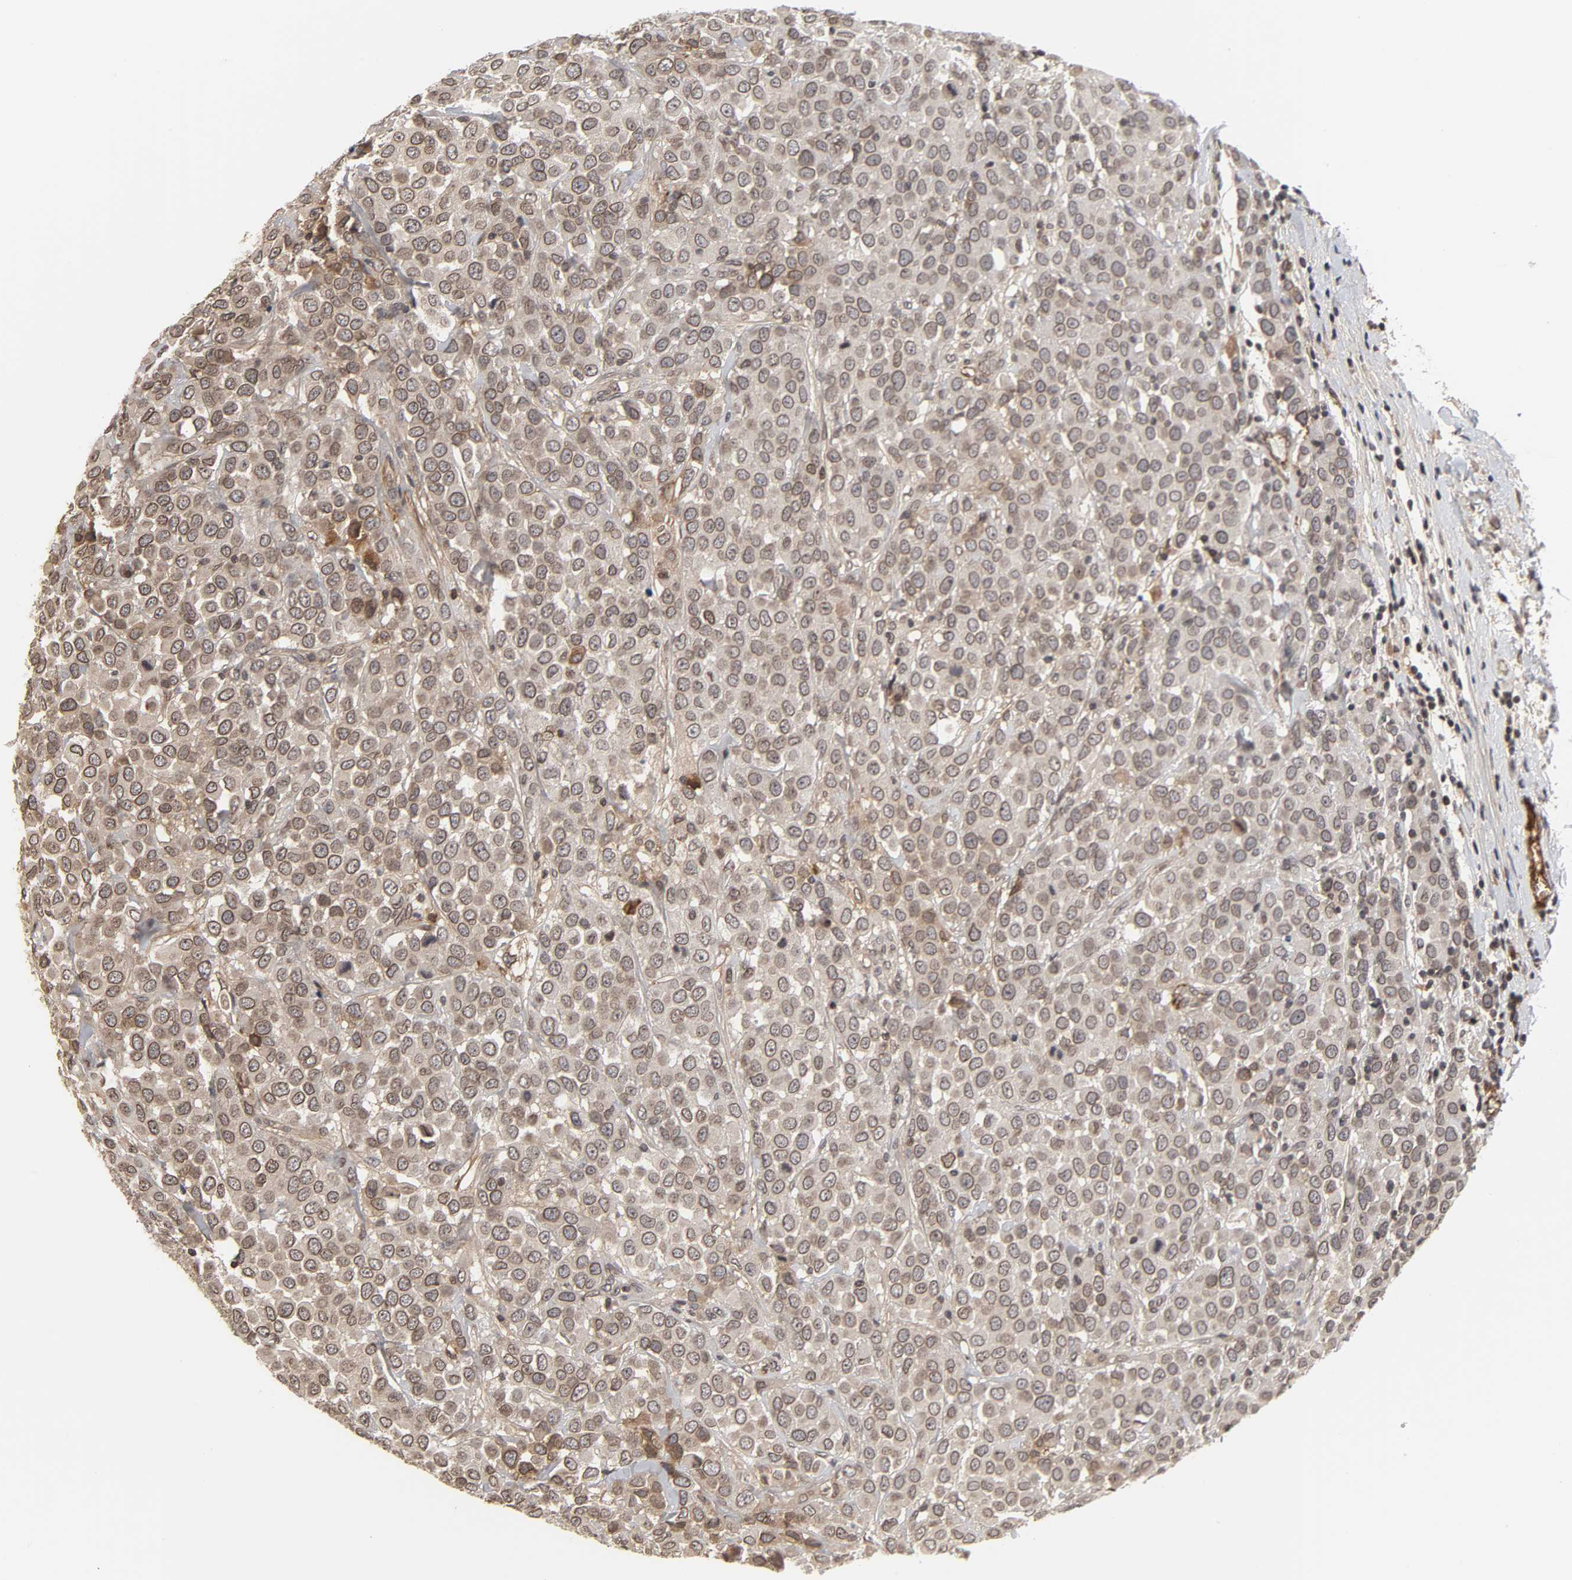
{"staining": {"intensity": "moderate", "quantity": ">75%", "location": "cytoplasmic/membranous,nuclear"}, "tissue": "breast cancer", "cell_type": "Tumor cells", "image_type": "cancer", "snomed": [{"axis": "morphology", "description": "Duct carcinoma"}, {"axis": "topography", "description": "Breast"}], "caption": "IHC image of breast cancer (invasive ductal carcinoma) stained for a protein (brown), which demonstrates medium levels of moderate cytoplasmic/membranous and nuclear expression in about >75% of tumor cells.", "gene": "CPN2", "patient": {"sex": "female", "age": 61}}